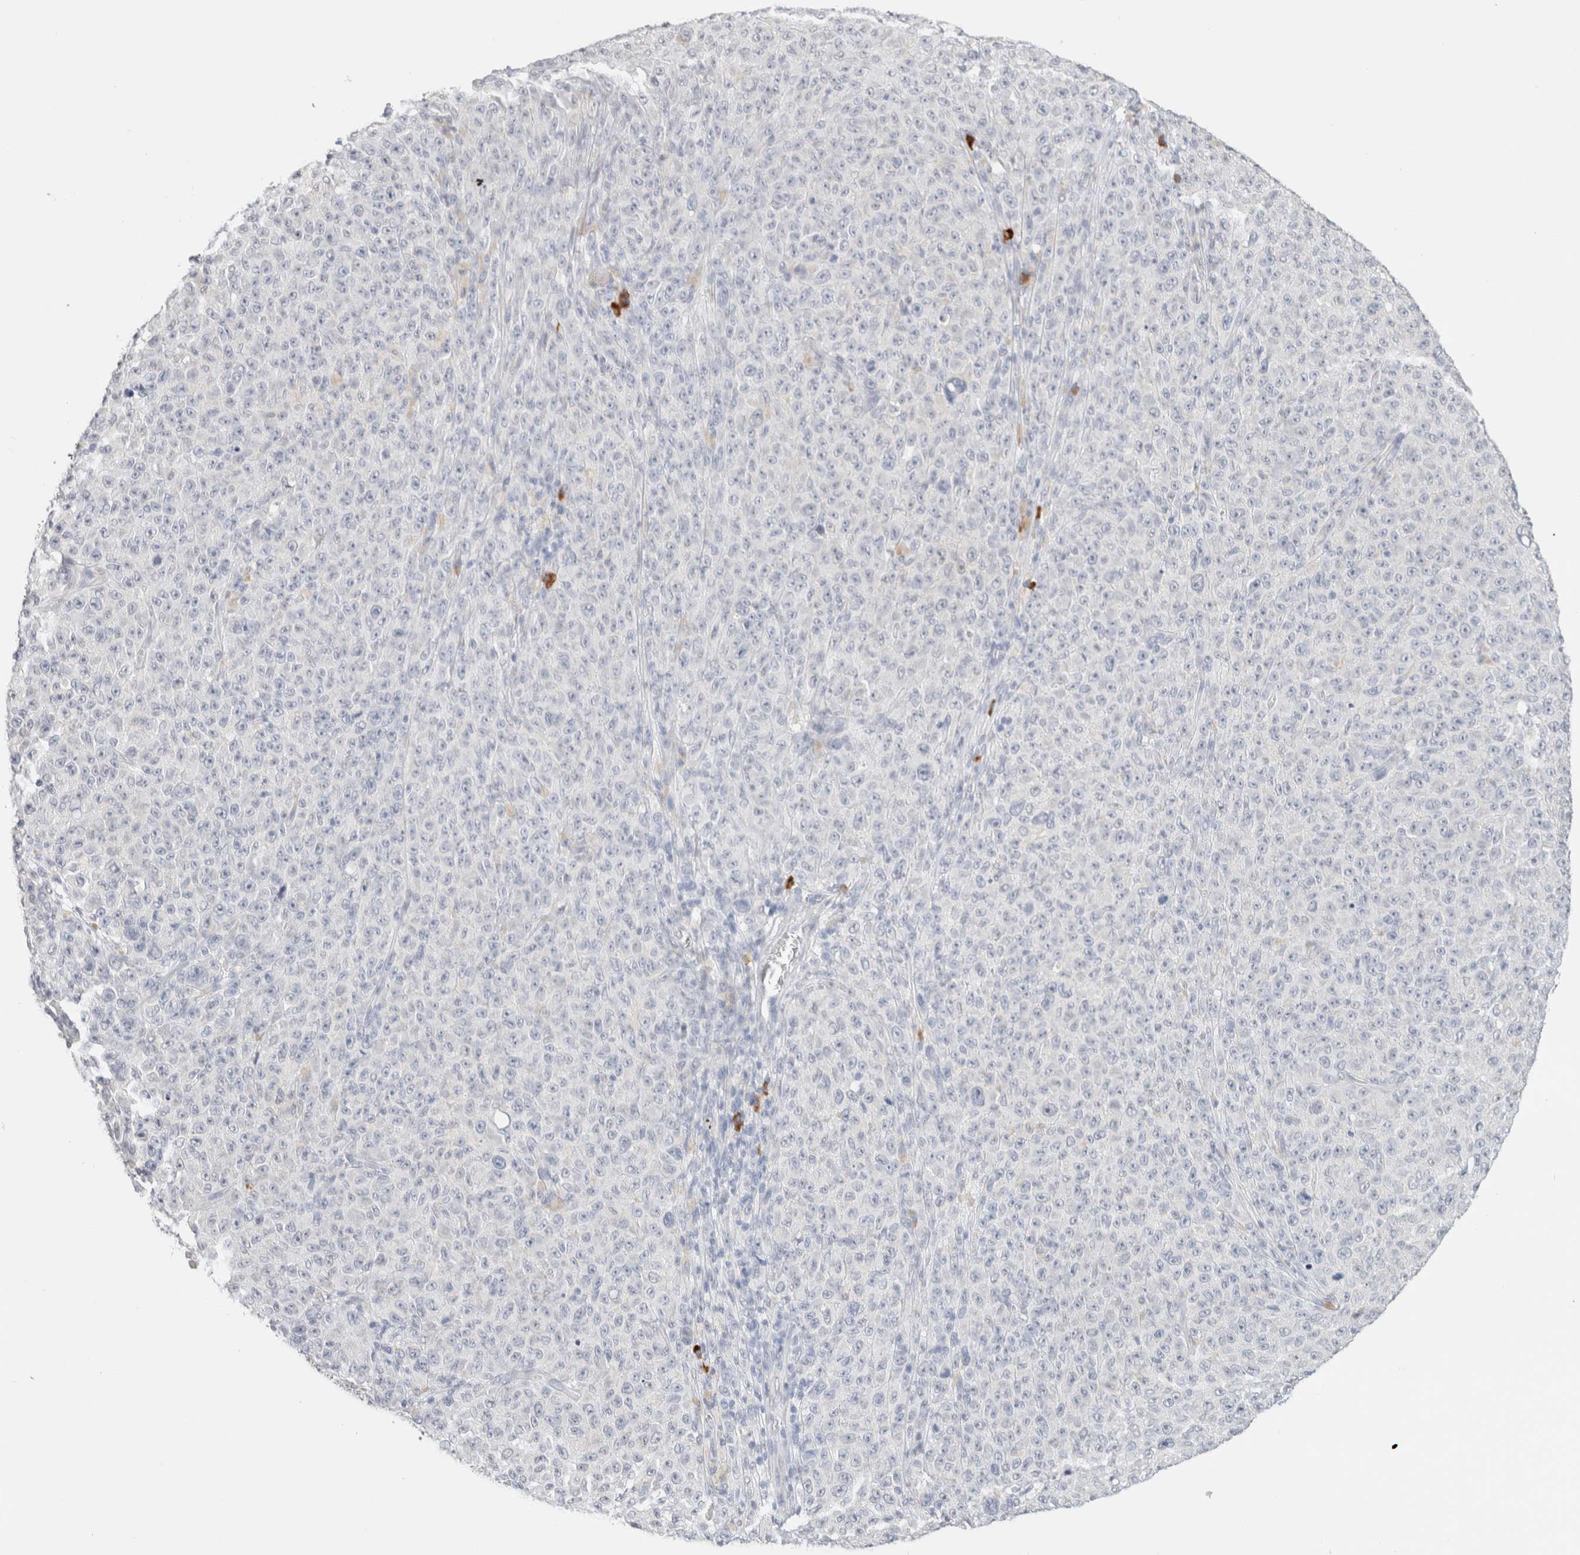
{"staining": {"intensity": "negative", "quantity": "none", "location": "none"}, "tissue": "melanoma", "cell_type": "Tumor cells", "image_type": "cancer", "snomed": [{"axis": "morphology", "description": "Malignant melanoma, NOS"}, {"axis": "topography", "description": "Skin"}], "caption": "The photomicrograph shows no significant staining in tumor cells of melanoma. Brightfield microscopy of IHC stained with DAB (3,3'-diaminobenzidine) (brown) and hematoxylin (blue), captured at high magnification.", "gene": "CD80", "patient": {"sex": "female", "age": 82}}